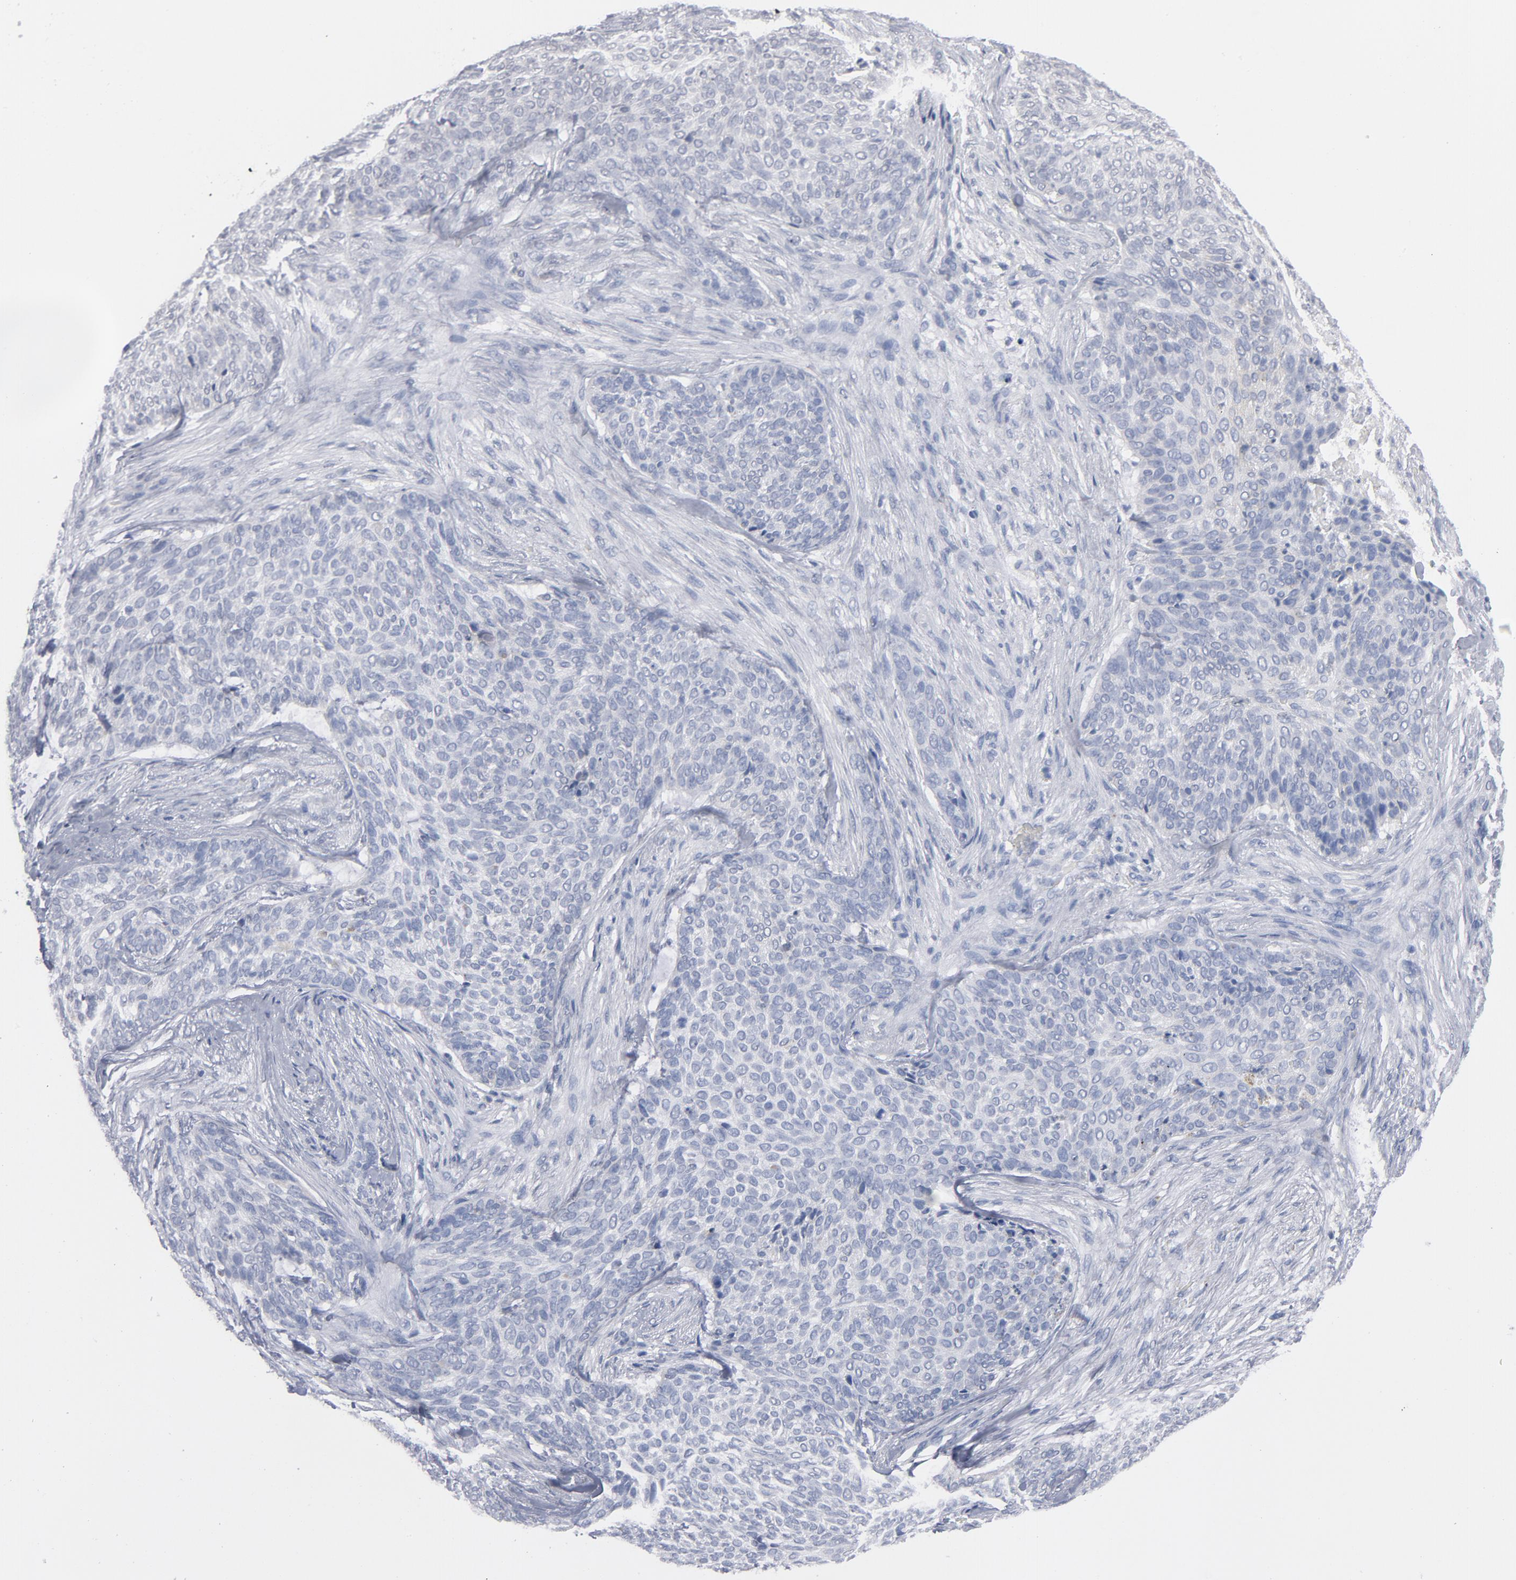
{"staining": {"intensity": "negative", "quantity": "none", "location": "none"}, "tissue": "skin cancer", "cell_type": "Tumor cells", "image_type": "cancer", "snomed": [{"axis": "morphology", "description": "Basal cell carcinoma"}, {"axis": "topography", "description": "Skin"}], "caption": "High power microscopy image of an IHC micrograph of skin cancer (basal cell carcinoma), revealing no significant expression in tumor cells. (Brightfield microscopy of DAB (3,3'-diaminobenzidine) immunohistochemistry at high magnification).", "gene": "BAP1", "patient": {"sex": "male", "age": 91}}